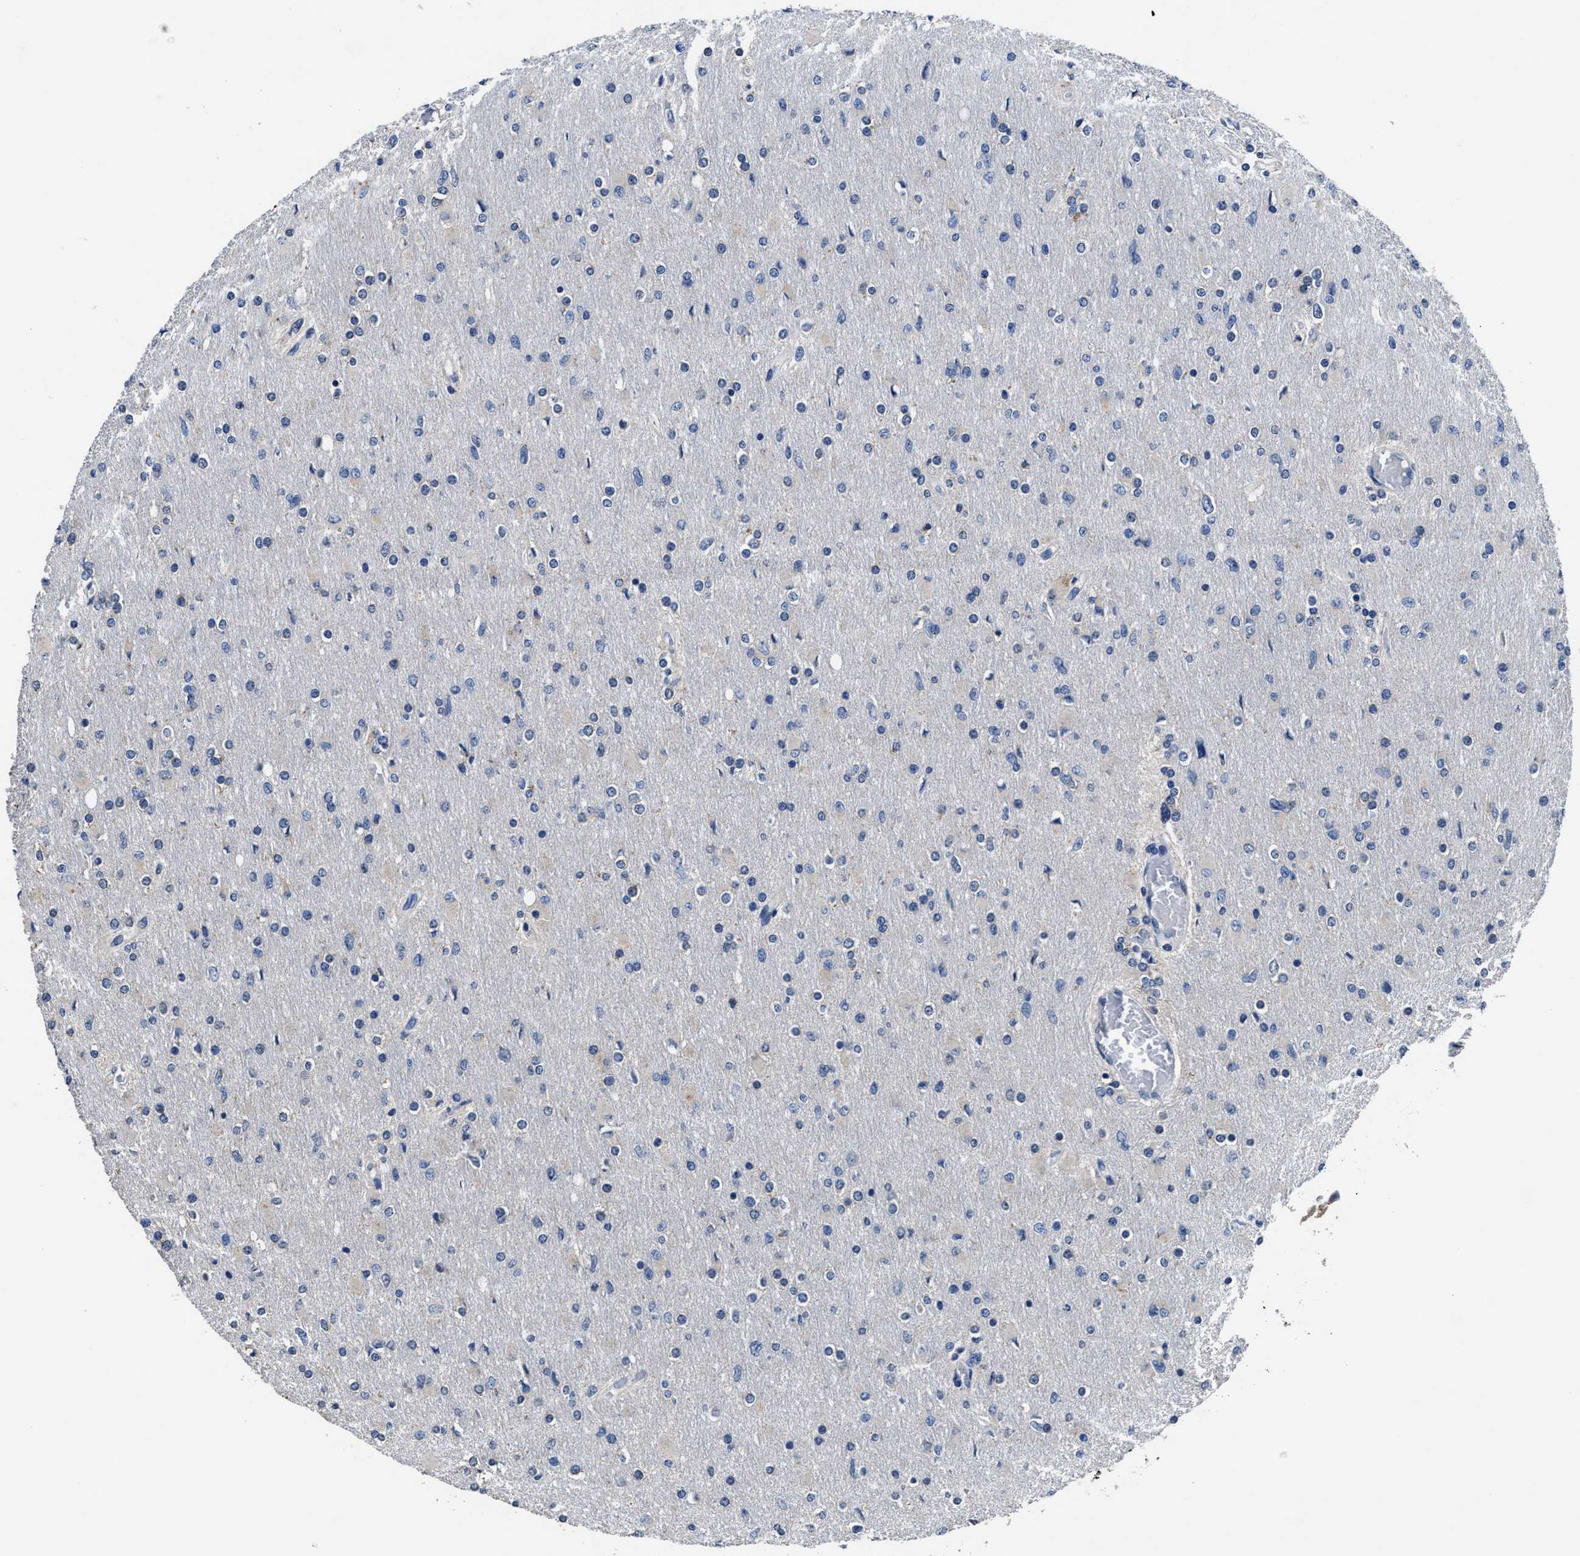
{"staining": {"intensity": "negative", "quantity": "none", "location": "none"}, "tissue": "glioma", "cell_type": "Tumor cells", "image_type": "cancer", "snomed": [{"axis": "morphology", "description": "Glioma, malignant, High grade"}, {"axis": "topography", "description": "Cerebral cortex"}], "caption": "High-grade glioma (malignant) stained for a protein using IHC demonstrates no staining tumor cells.", "gene": "UBR4", "patient": {"sex": "female", "age": 36}}